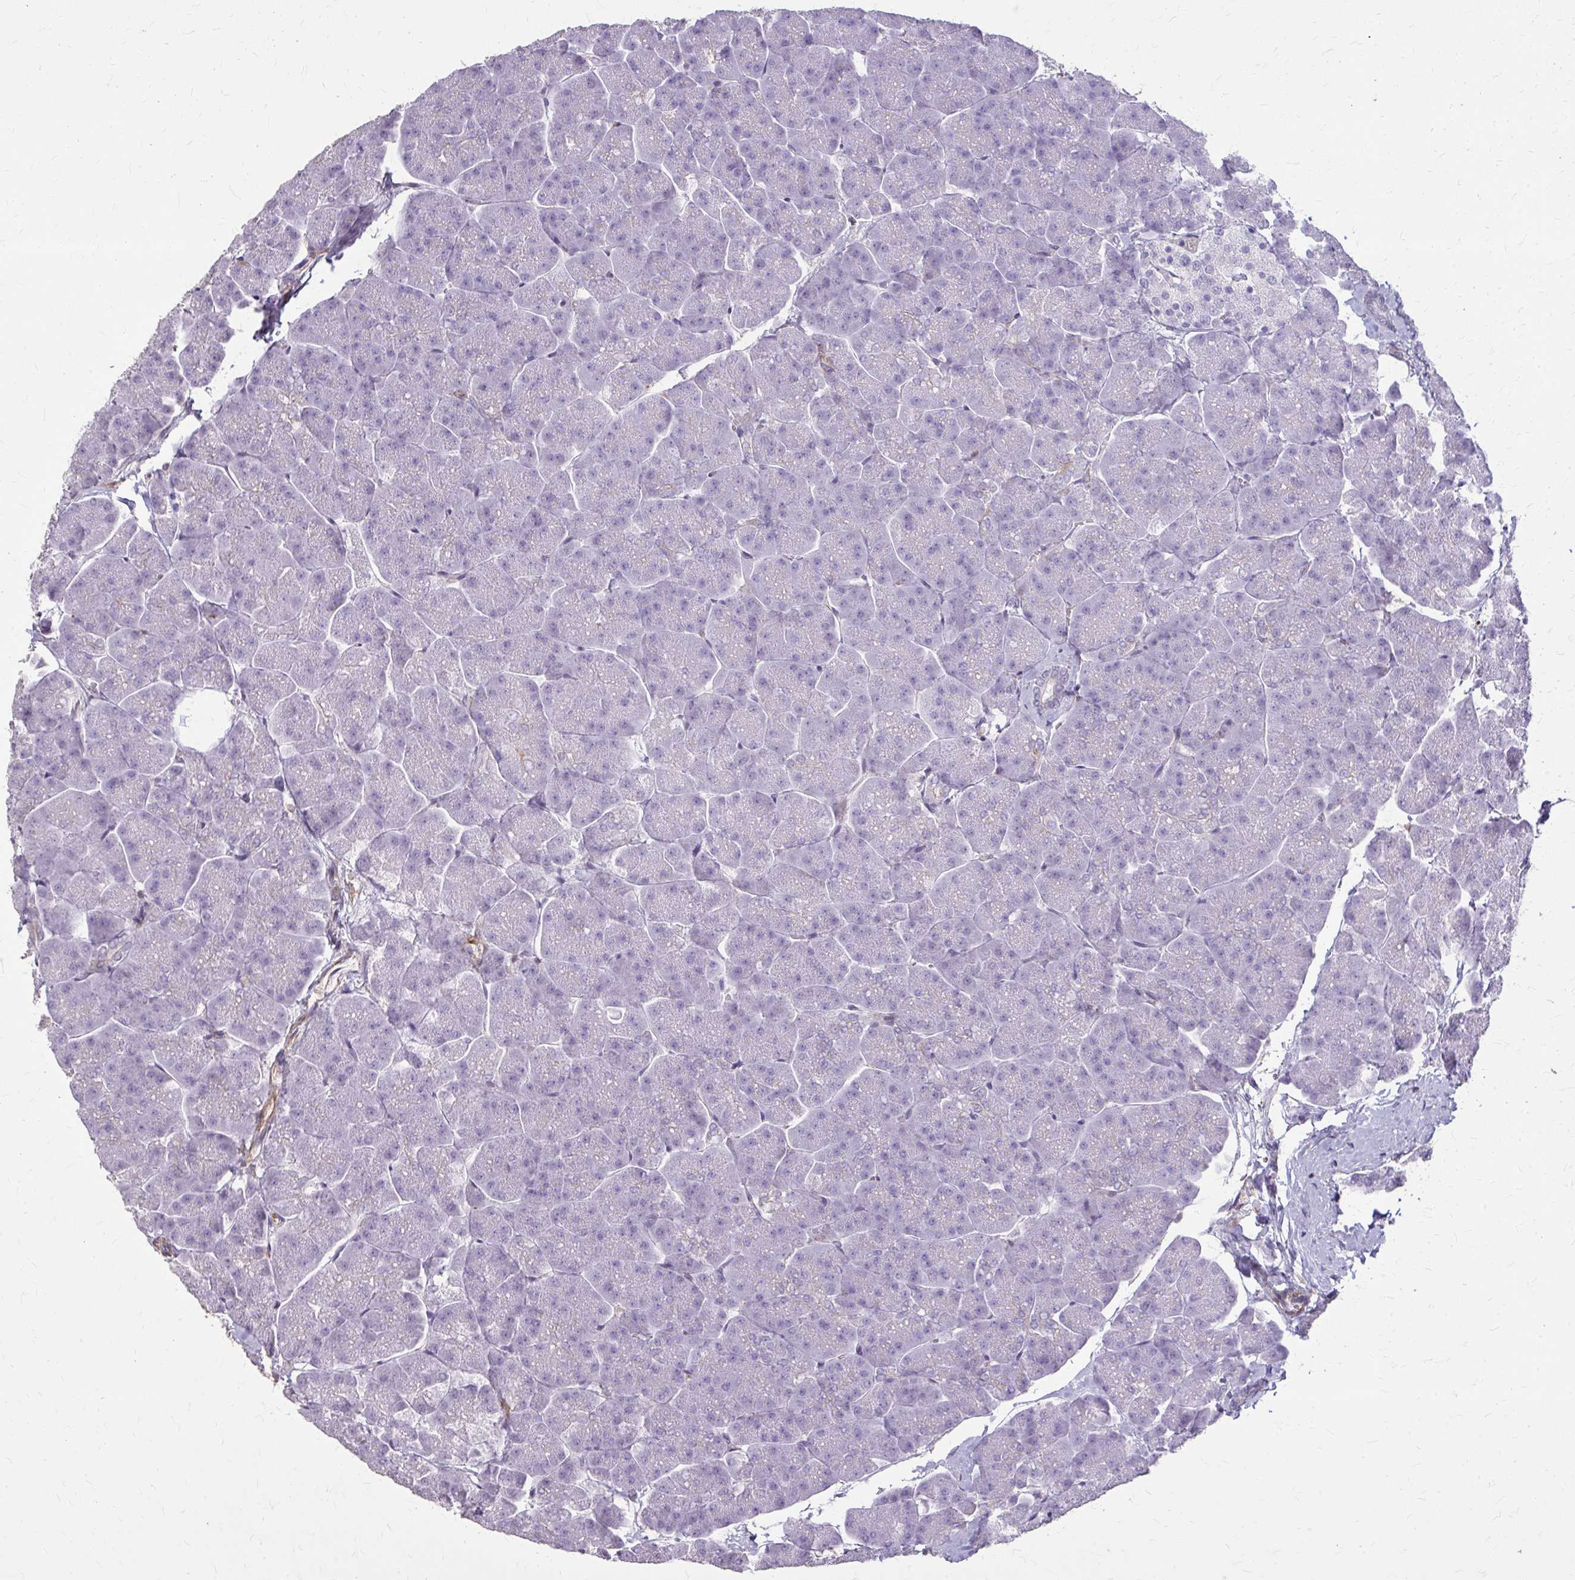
{"staining": {"intensity": "negative", "quantity": "none", "location": "none"}, "tissue": "pancreas", "cell_type": "Exocrine glandular cells", "image_type": "normal", "snomed": [{"axis": "morphology", "description": "Normal tissue, NOS"}, {"axis": "topography", "description": "Pancreas"}, {"axis": "topography", "description": "Peripheral nerve tissue"}], "caption": "Image shows no significant protein positivity in exocrine glandular cells of normal pancreas. Nuclei are stained in blue.", "gene": "TENM4", "patient": {"sex": "male", "age": 54}}